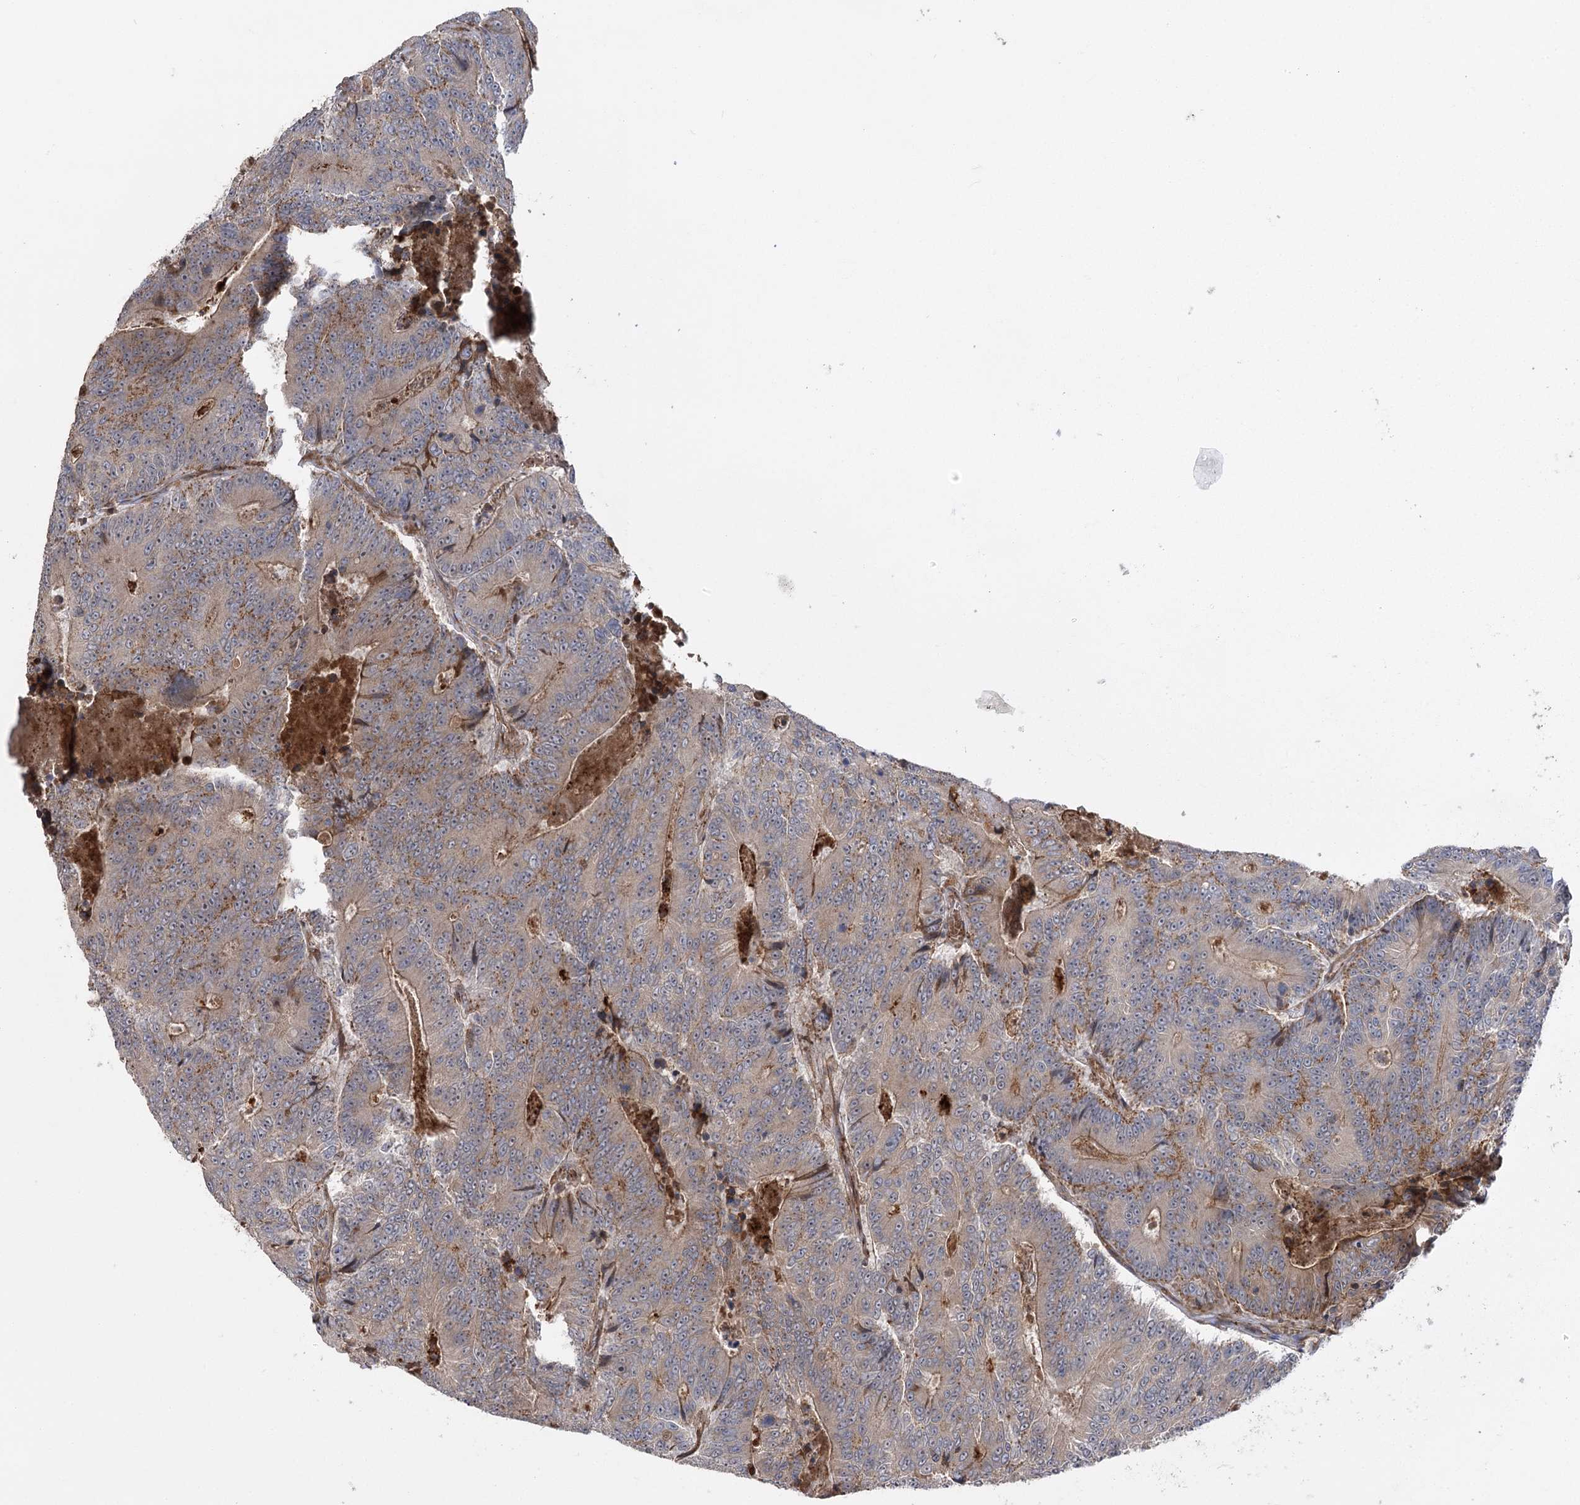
{"staining": {"intensity": "weak", "quantity": "25%-75%", "location": "cytoplasmic/membranous"}, "tissue": "colorectal cancer", "cell_type": "Tumor cells", "image_type": "cancer", "snomed": [{"axis": "morphology", "description": "Adenocarcinoma, NOS"}, {"axis": "topography", "description": "Colon"}], "caption": "Approximately 25%-75% of tumor cells in human adenocarcinoma (colorectal) display weak cytoplasmic/membranous protein positivity as visualized by brown immunohistochemical staining.", "gene": "KCNN2", "patient": {"sex": "male", "age": 83}}